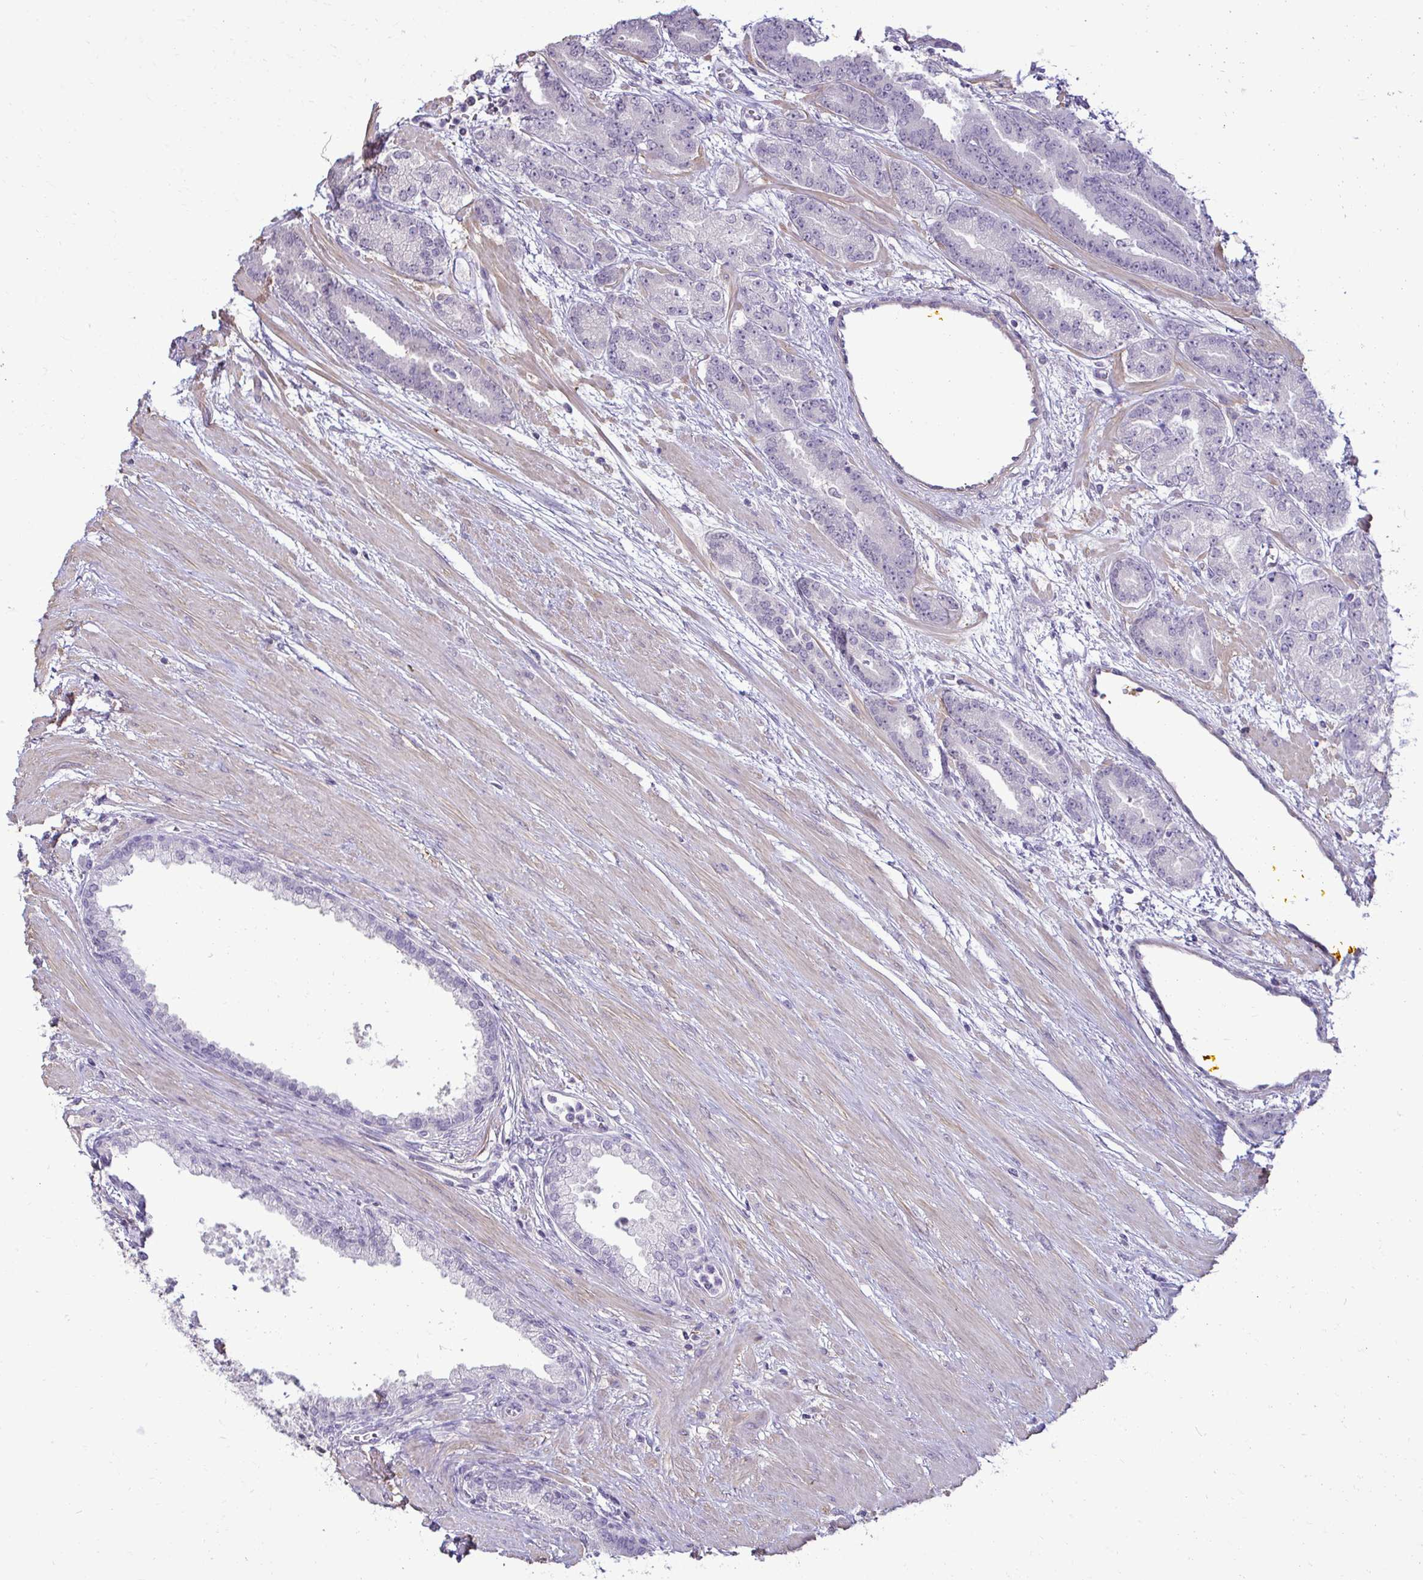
{"staining": {"intensity": "negative", "quantity": "none", "location": "none"}, "tissue": "prostate cancer", "cell_type": "Tumor cells", "image_type": "cancer", "snomed": [{"axis": "morphology", "description": "Adenocarcinoma, High grade"}, {"axis": "topography", "description": "Prostate"}], "caption": "DAB (3,3'-diaminobenzidine) immunohistochemical staining of prostate cancer exhibits no significant expression in tumor cells.", "gene": "SLC30A3", "patient": {"sex": "male", "age": 60}}